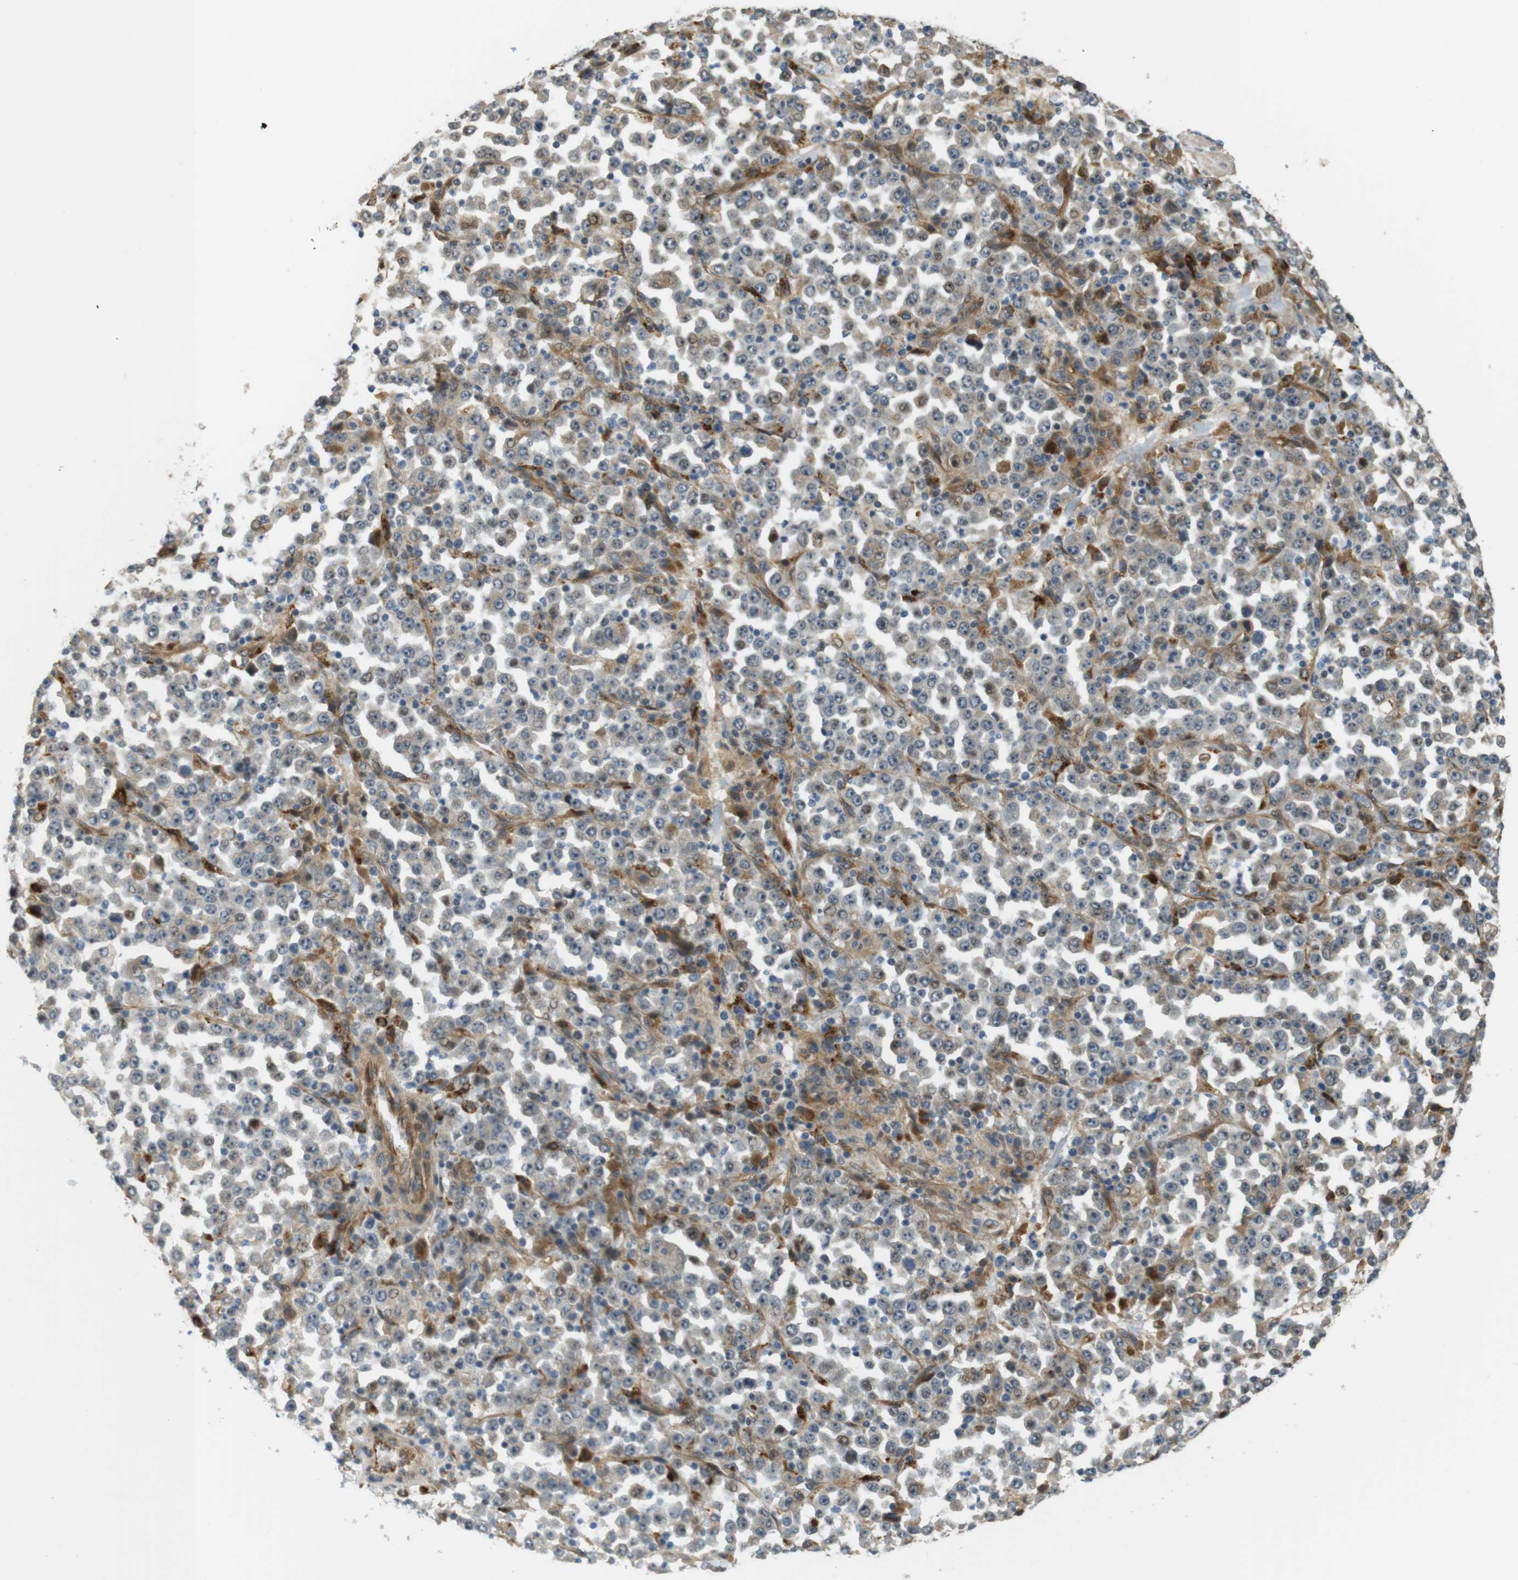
{"staining": {"intensity": "weak", "quantity": "<25%", "location": "cytoplasmic/membranous"}, "tissue": "stomach cancer", "cell_type": "Tumor cells", "image_type": "cancer", "snomed": [{"axis": "morphology", "description": "Normal tissue, NOS"}, {"axis": "morphology", "description": "Adenocarcinoma, NOS"}, {"axis": "topography", "description": "Stomach, upper"}, {"axis": "topography", "description": "Stomach"}], "caption": "Histopathology image shows no significant protein positivity in tumor cells of adenocarcinoma (stomach).", "gene": "TSPAN9", "patient": {"sex": "male", "age": 59}}